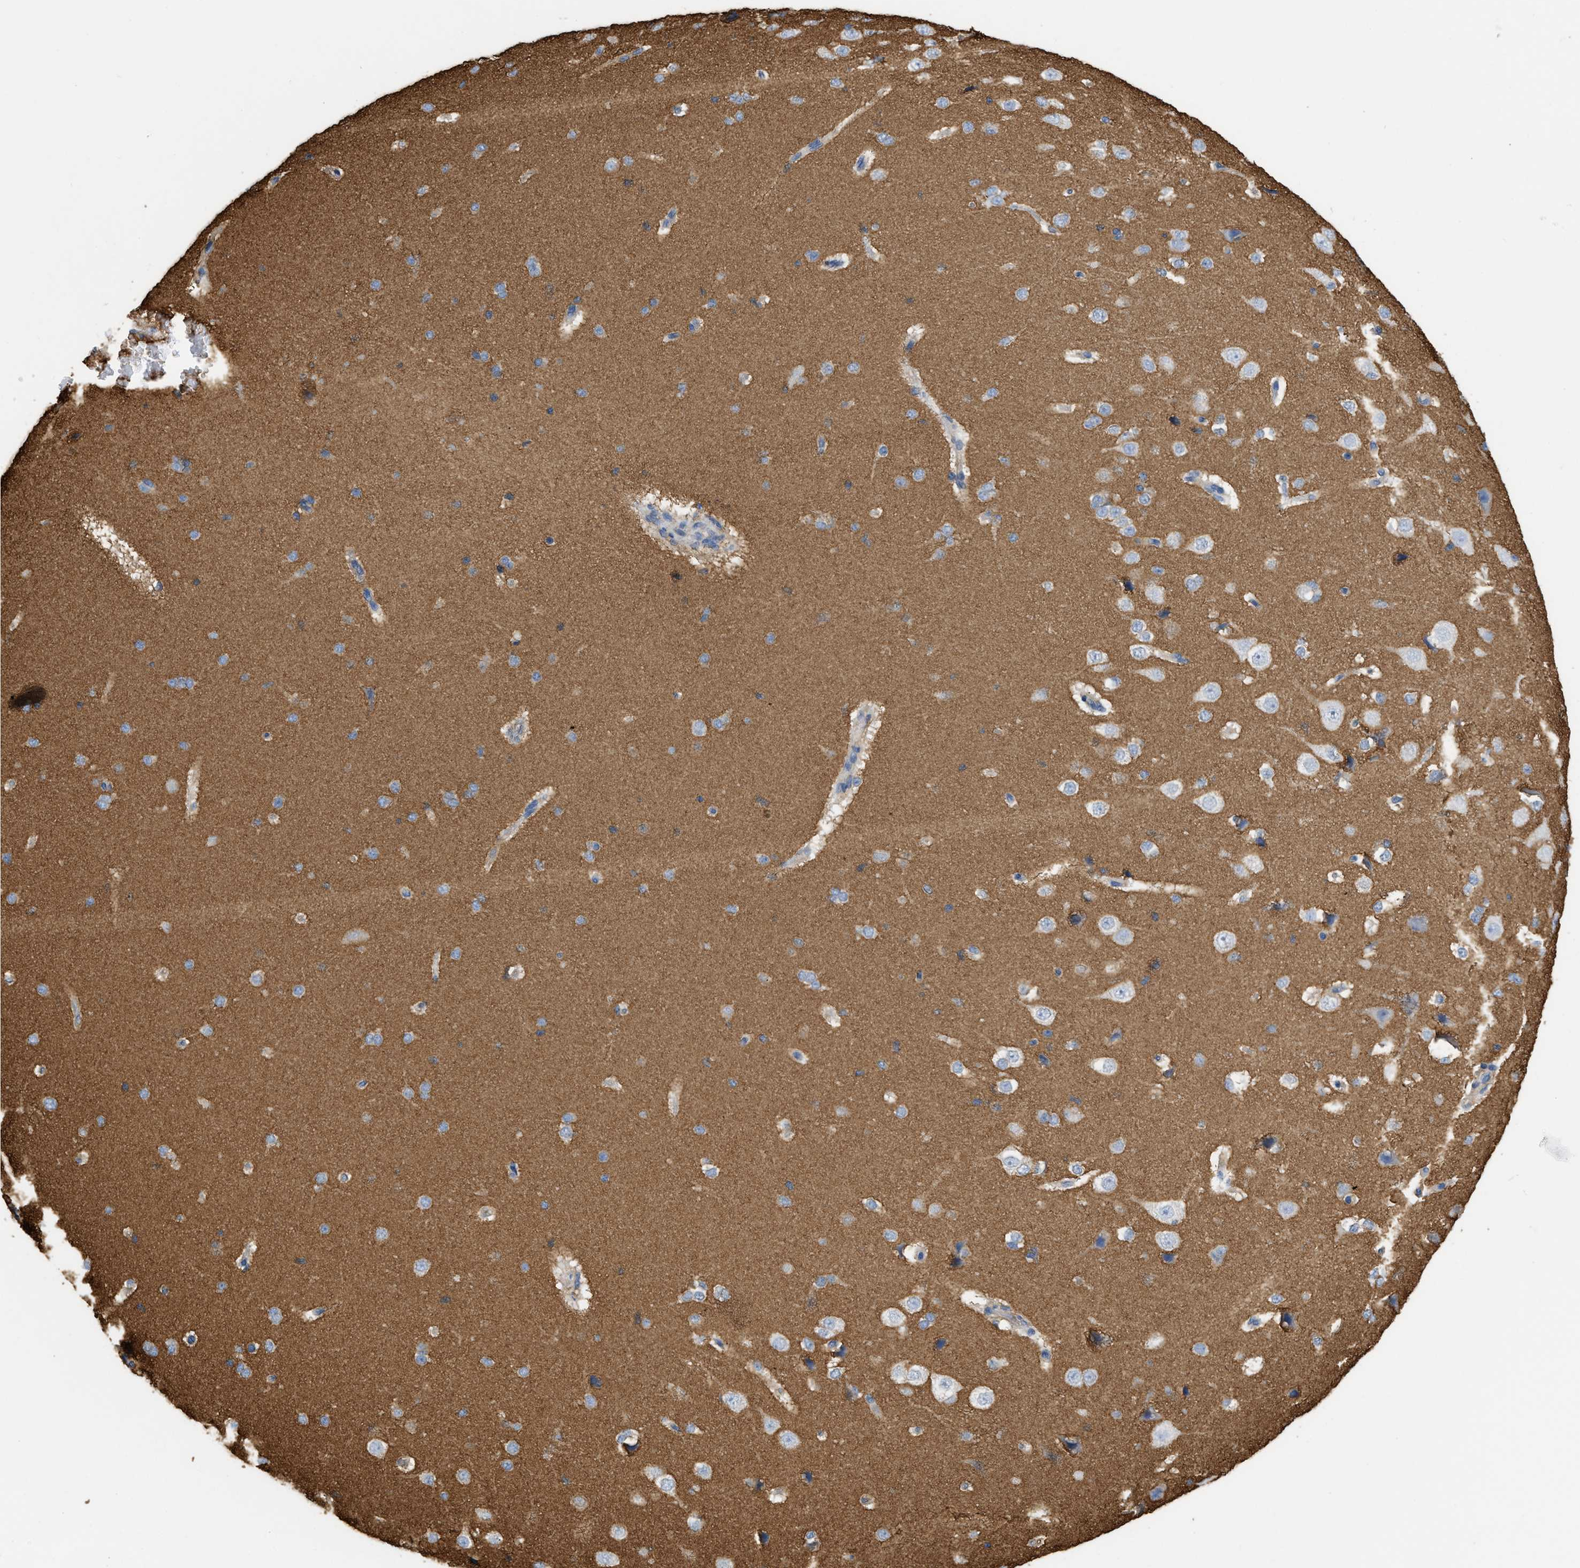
{"staining": {"intensity": "negative", "quantity": "none", "location": "none"}, "tissue": "cerebral cortex", "cell_type": "Endothelial cells", "image_type": "normal", "snomed": [{"axis": "morphology", "description": "Normal tissue, NOS"}, {"axis": "morphology", "description": "Developmental malformation"}, {"axis": "topography", "description": "Cerebral cortex"}], "caption": "IHC of benign human cerebral cortex demonstrates no expression in endothelial cells.", "gene": "GNB4", "patient": {"sex": "female", "age": 30}}